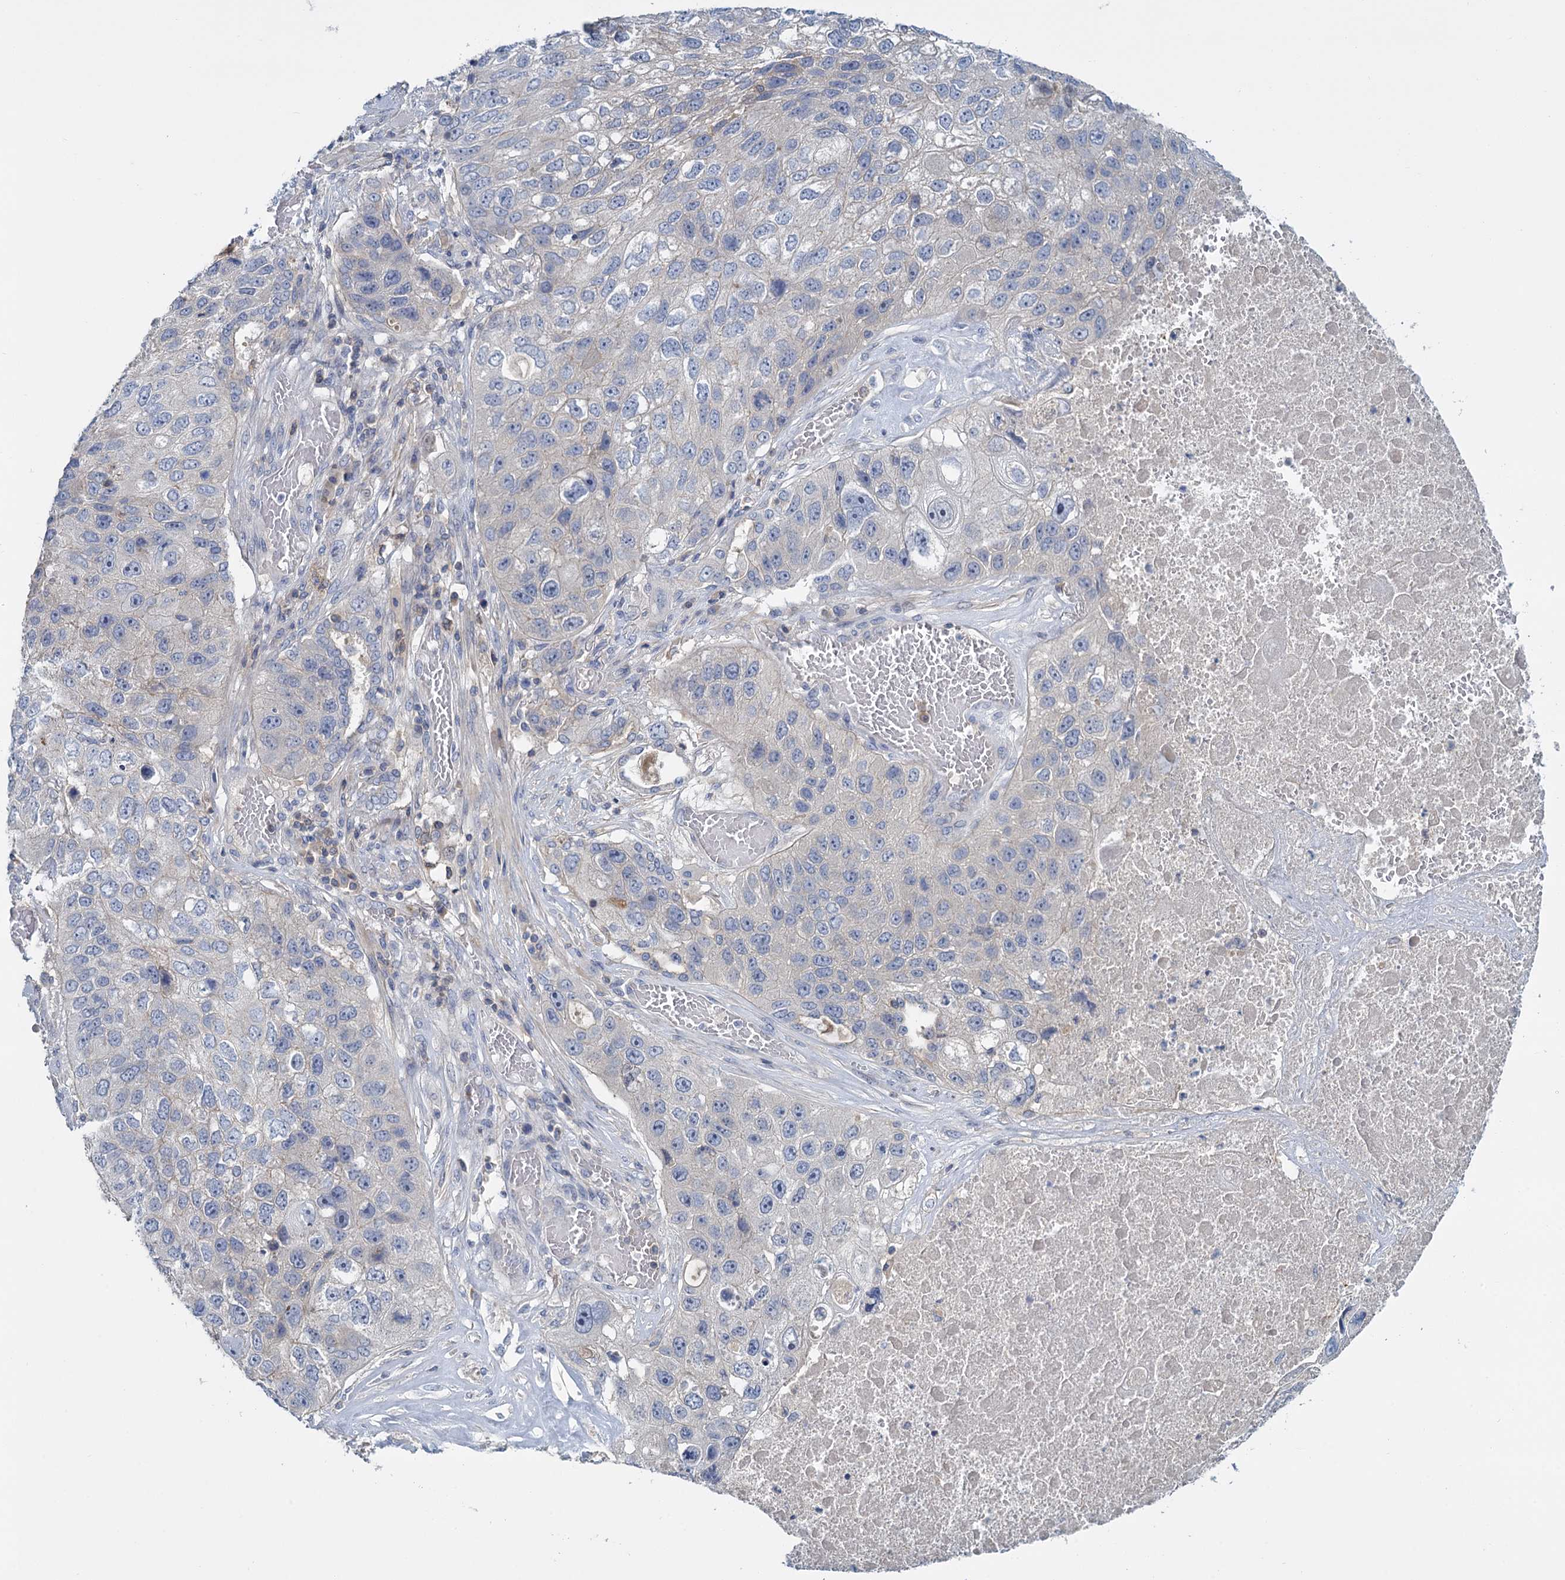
{"staining": {"intensity": "negative", "quantity": "none", "location": "none"}, "tissue": "lung cancer", "cell_type": "Tumor cells", "image_type": "cancer", "snomed": [{"axis": "morphology", "description": "Squamous cell carcinoma, NOS"}, {"axis": "topography", "description": "Lung"}], "caption": "Tumor cells show no significant protein staining in squamous cell carcinoma (lung).", "gene": "ACSM3", "patient": {"sex": "male", "age": 61}}